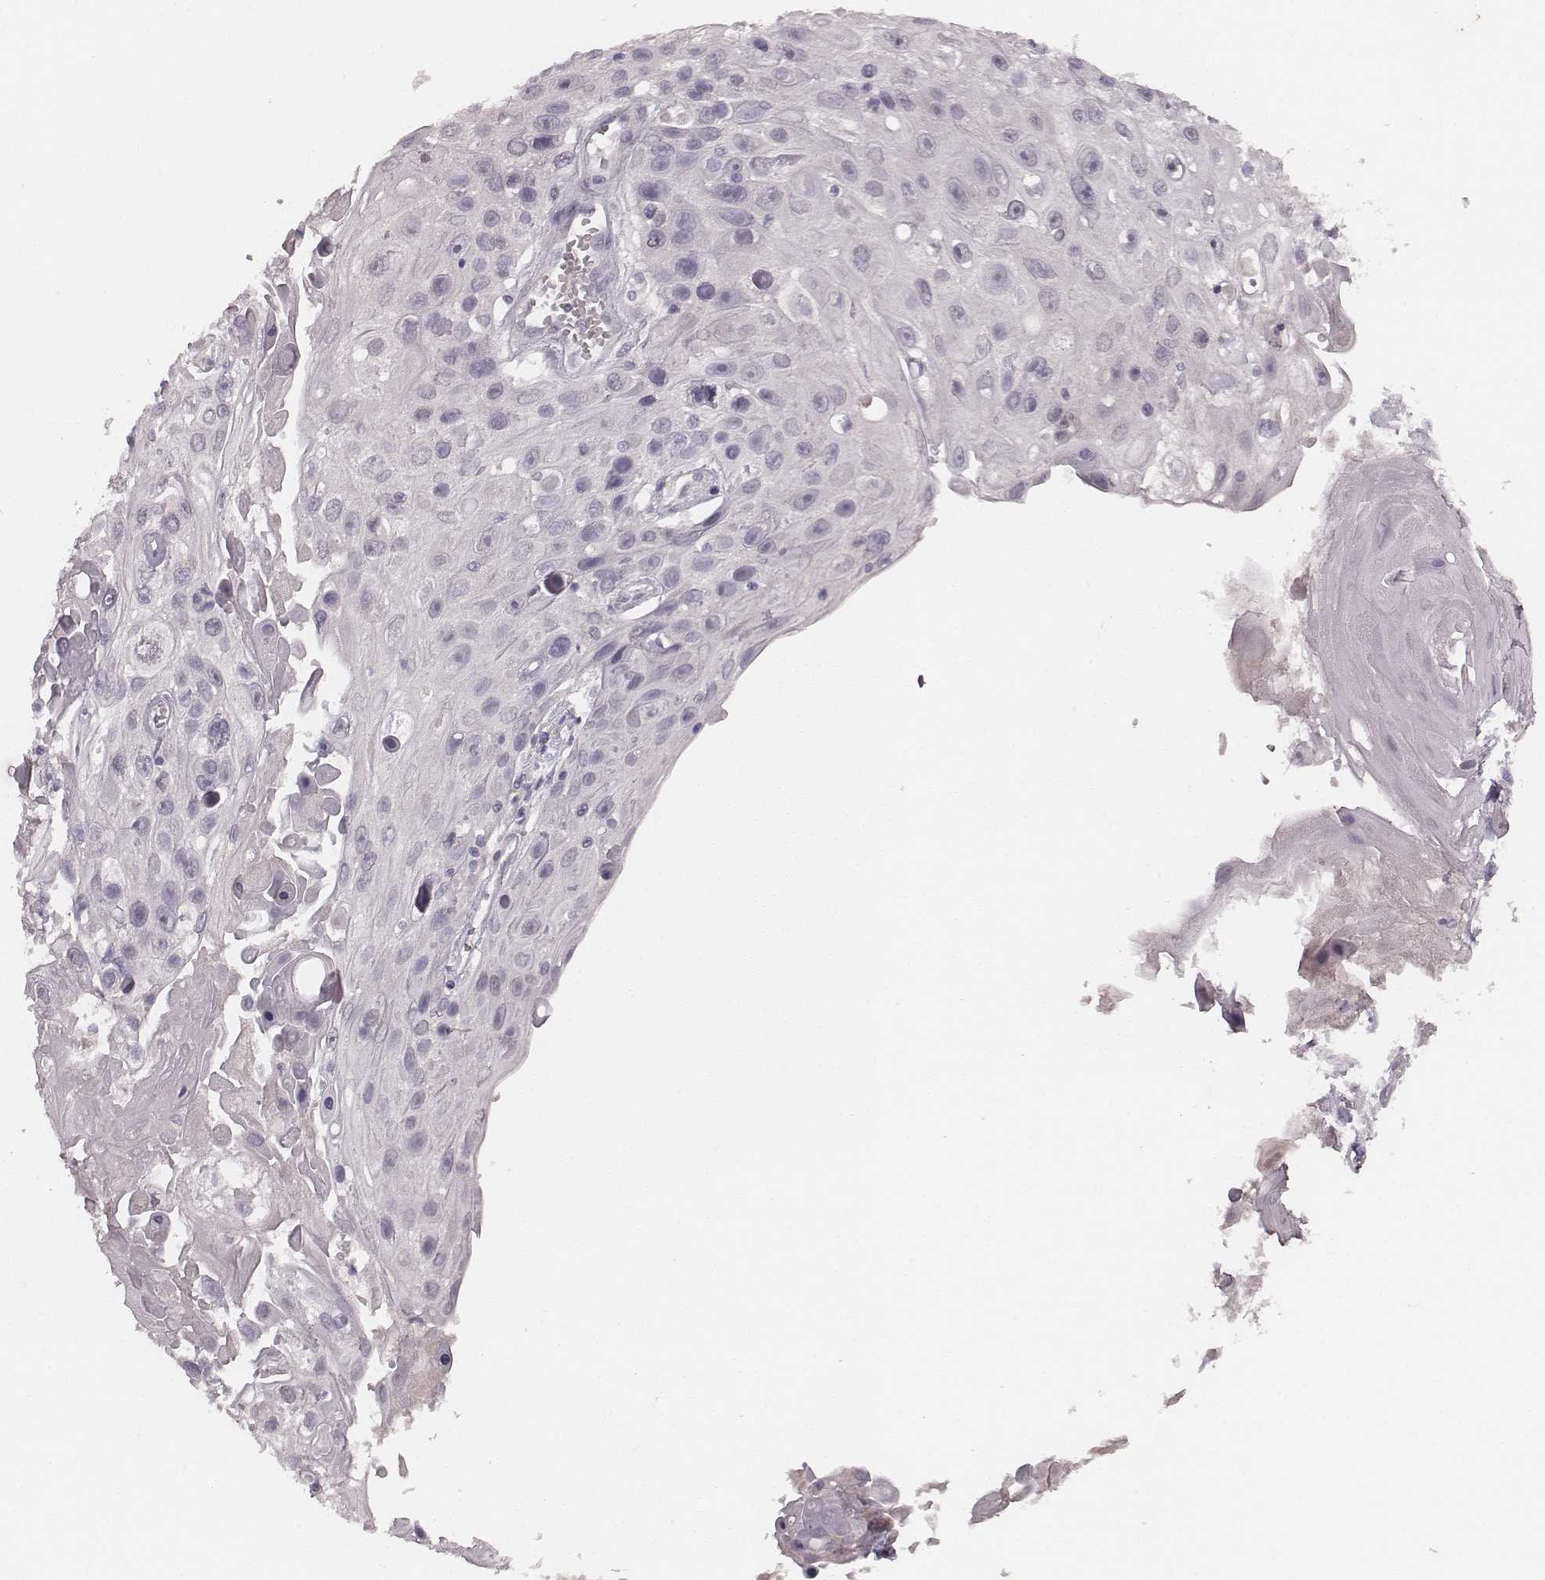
{"staining": {"intensity": "negative", "quantity": "none", "location": "none"}, "tissue": "skin cancer", "cell_type": "Tumor cells", "image_type": "cancer", "snomed": [{"axis": "morphology", "description": "Squamous cell carcinoma, NOS"}, {"axis": "topography", "description": "Skin"}], "caption": "A high-resolution photomicrograph shows immunohistochemistry staining of skin cancer (squamous cell carcinoma), which shows no significant staining in tumor cells.", "gene": "LY6K", "patient": {"sex": "male", "age": 82}}